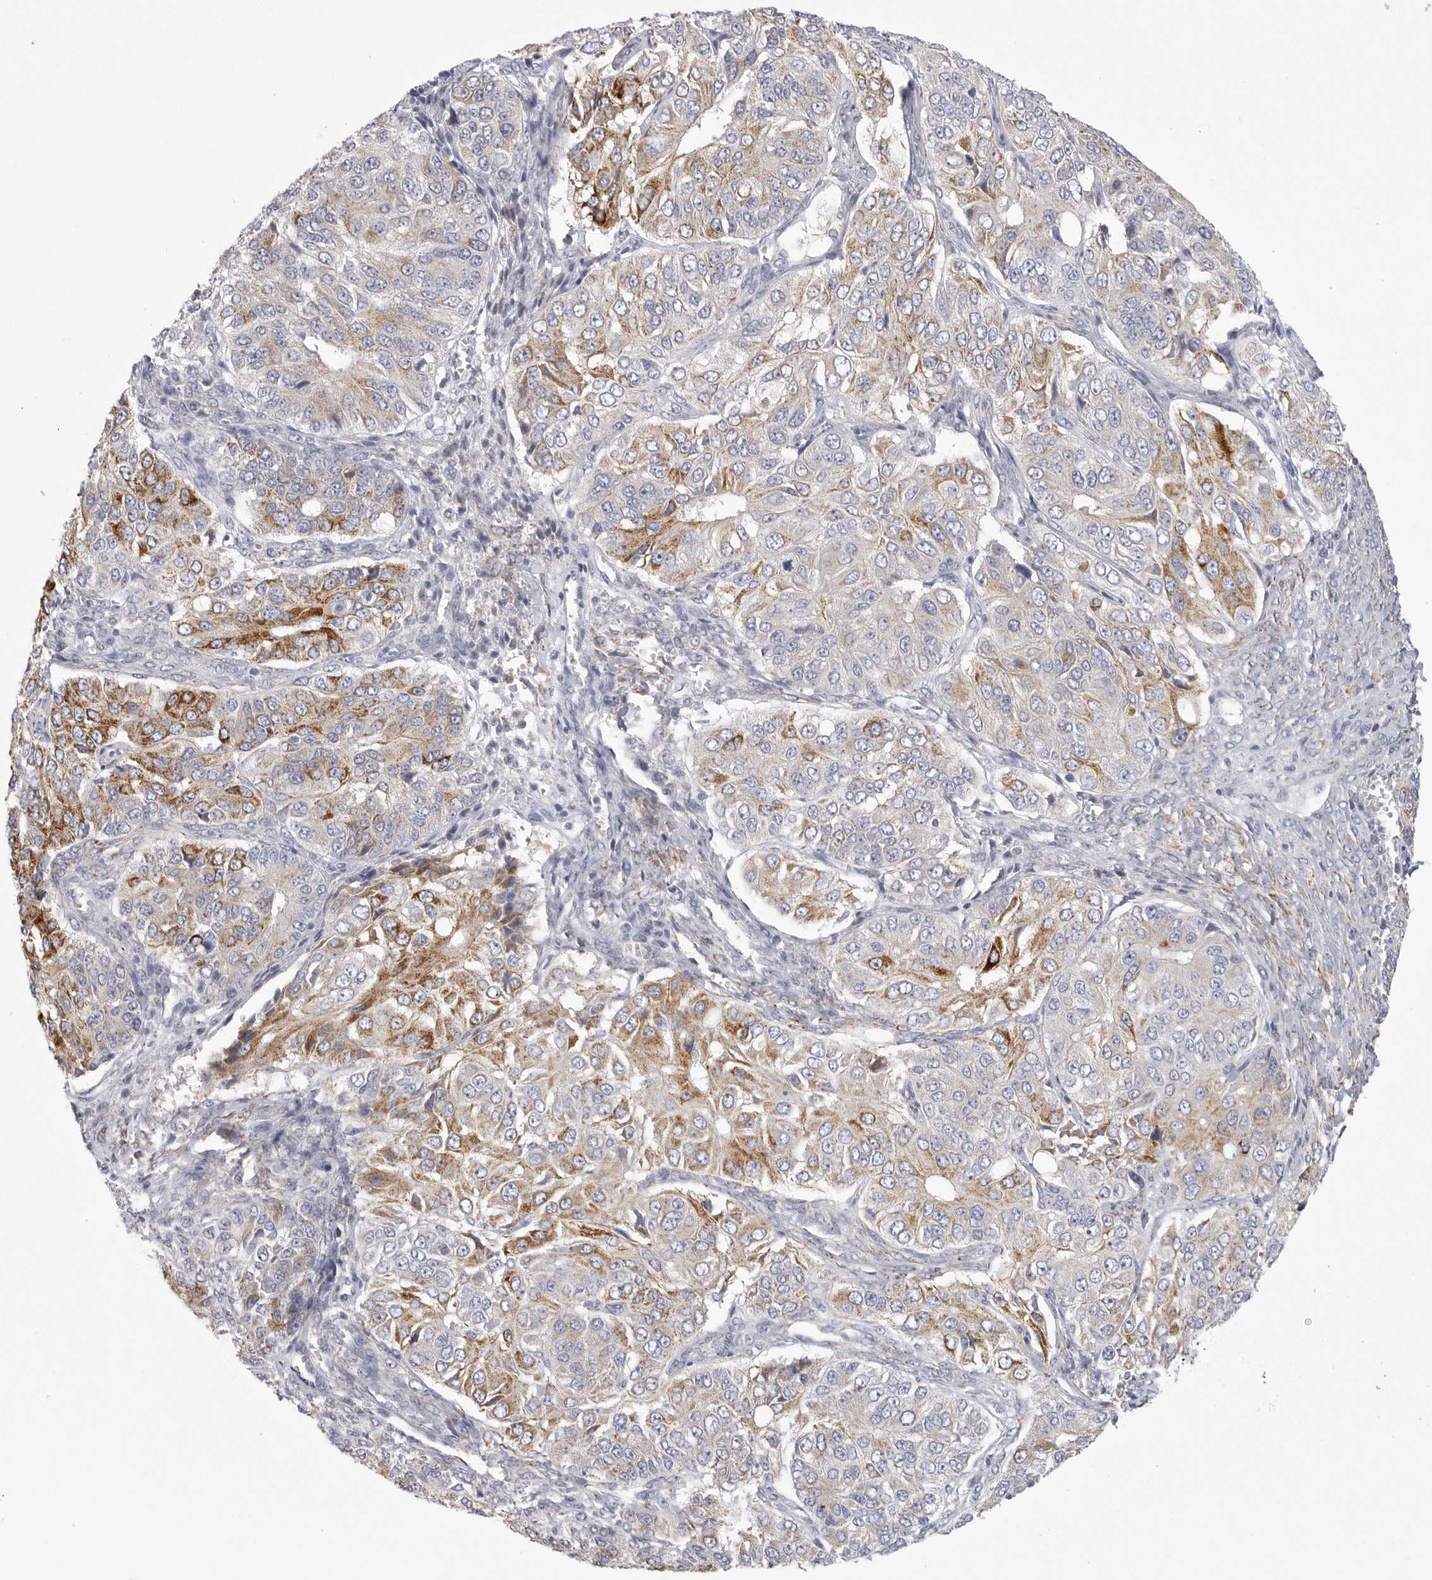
{"staining": {"intensity": "moderate", "quantity": "25%-75%", "location": "cytoplasmic/membranous"}, "tissue": "ovarian cancer", "cell_type": "Tumor cells", "image_type": "cancer", "snomed": [{"axis": "morphology", "description": "Carcinoma, endometroid"}, {"axis": "topography", "description": "Ovary"}], "caption": "Immunohistochemistry image of neoplastic tissue: human ovarian cancer stained using immunohistochemistry (IHC) displays medium levels of moderate protein expression localized specifically in the cytoplasmic/membranous of tumor cells, appearing as a cytoplasmic/membranous brown color.", "gene": "ELP3", "patient": {"sex": "female", "age": 51}}